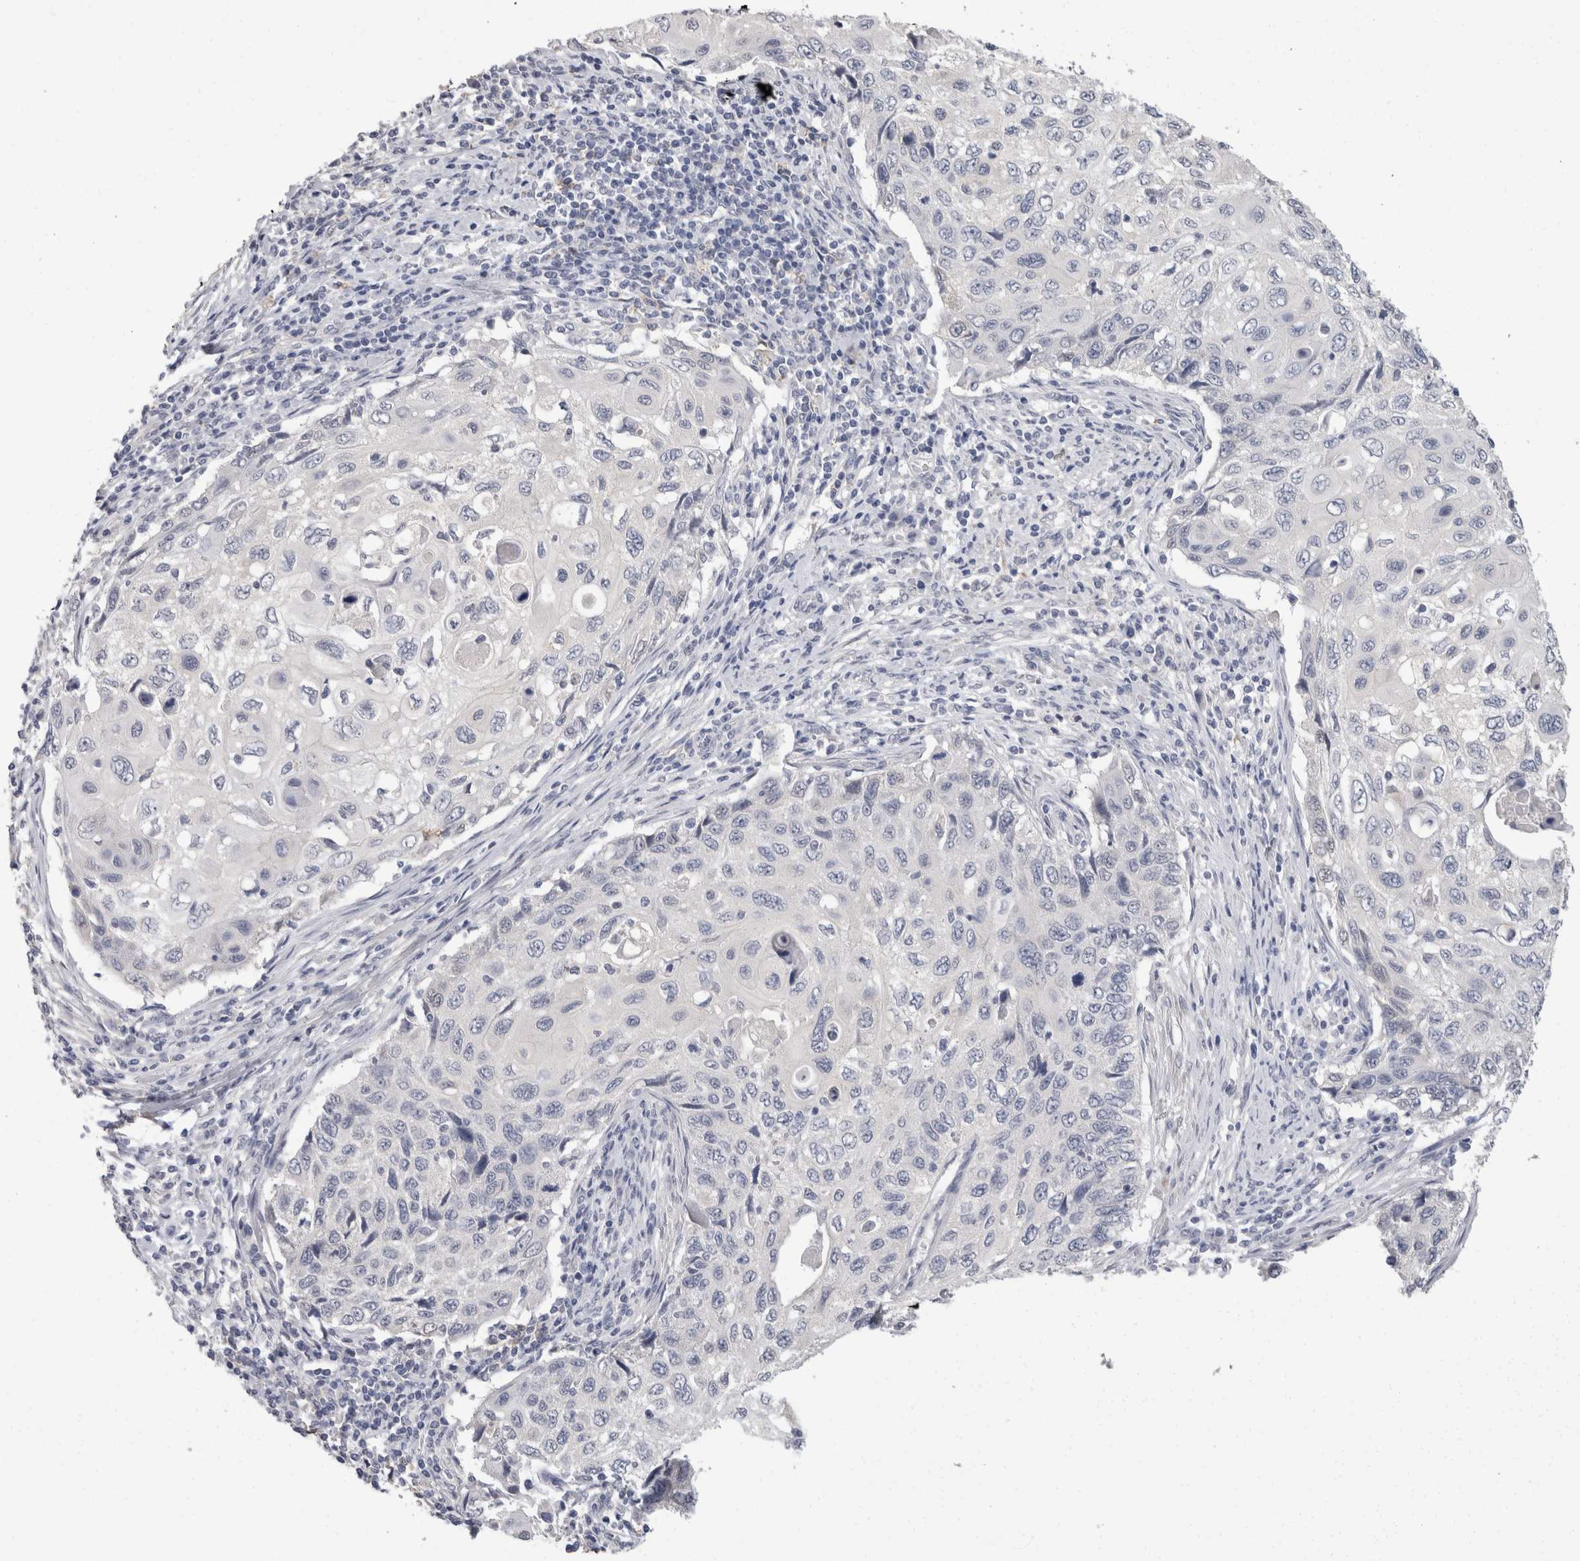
{"staining": {"intensity": "negative", "quantity": "none", "location": "none"}, "tissue": "cervical cancer", "cell_type": "Tumor cells", "image_type": "cancer", "snomed": [{"axis": "morphology", "description": "Squamous cell carcinoma, NOS"}, {"axis": "topography", "description": "Cervix"}], "caption": "Cervical cancer was stained to show a protein in brown. There is no significant expression in tumor cells.", "gene": "FHOD3", "patient": {"sex": "female", "age": 70}}